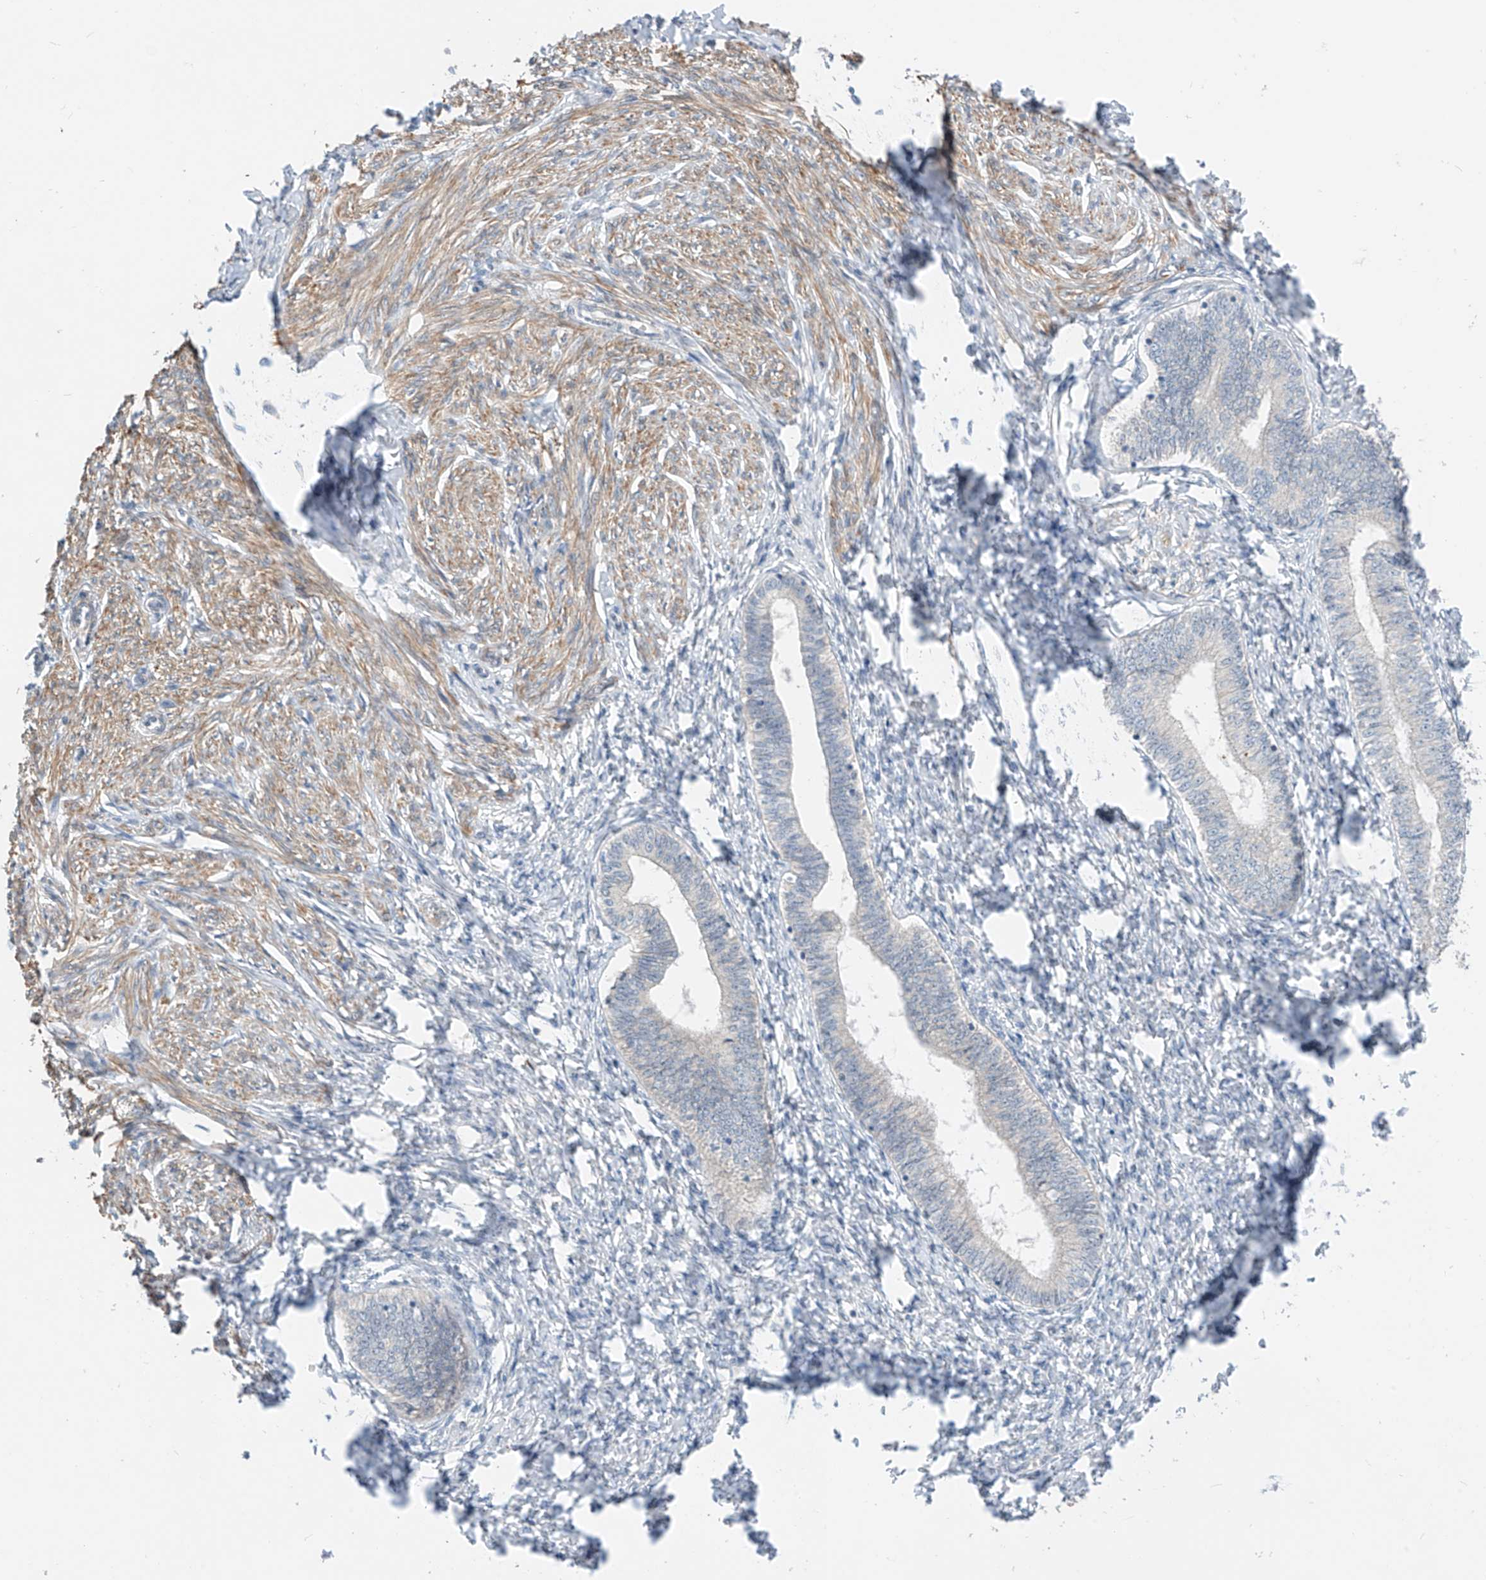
{"staining": {"intensity": "negative", "quantity": "none", "location": "none"}, "tissue": "endometrium", "cell_type": "Cells in endometrial stroma", "image_type": "normal", "snomed": [{"axis": "morphology", "description": "Normal tissue, NOS"}, {"axis": "topography", "description": "Endometrium"}], "caption": "Human endometrium stained for a protein using immunohistochemistry demonstrates no positivity in cells in endometrial stroma.", "gene": "ABLIM2", "patient": {"sex": "female", "age": 72}}